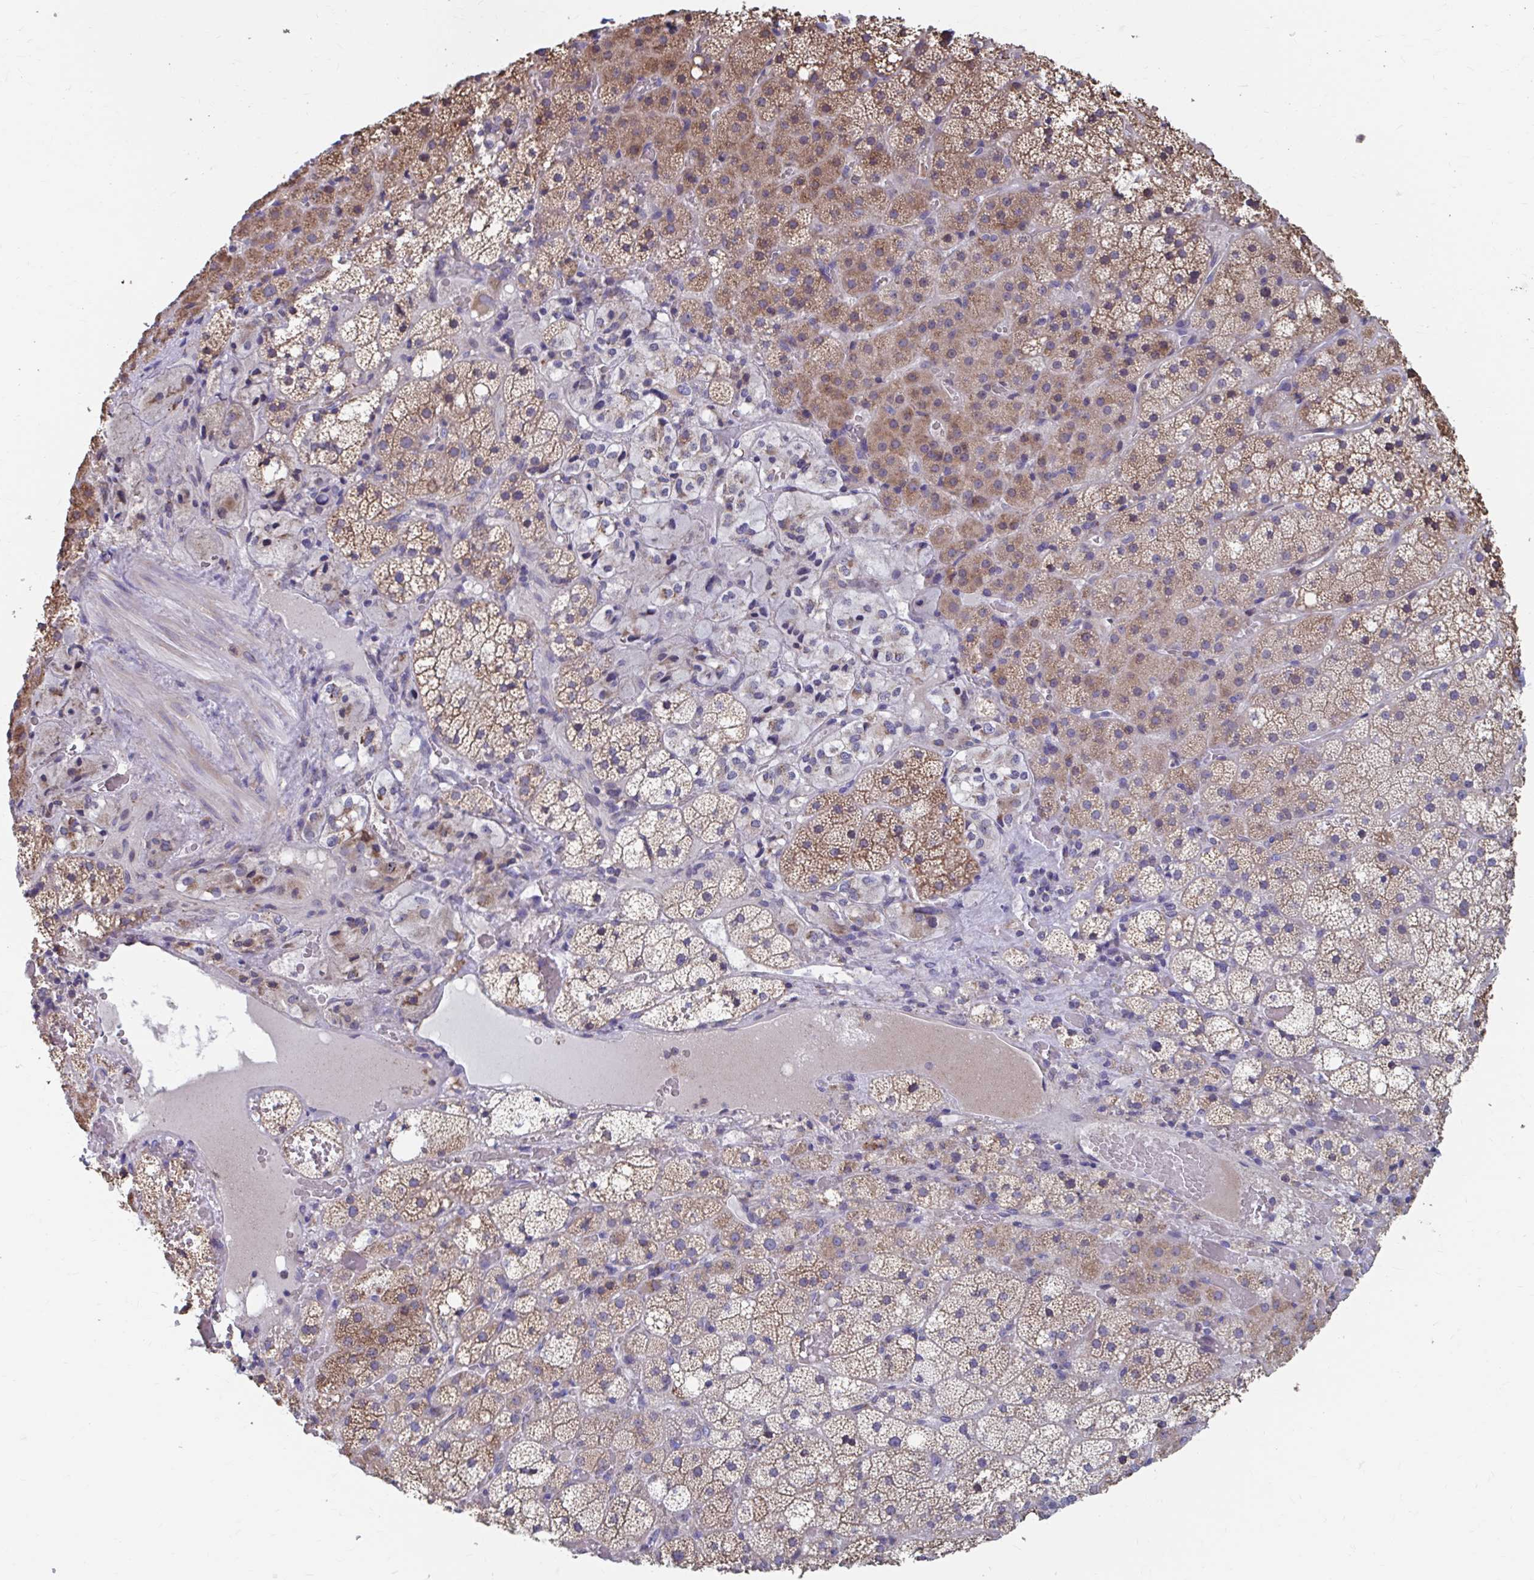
{"staining": {"intensity": "moderate", "quantity": "25%-75%", "location": "cytoplasmic/membranous"}, "tissue": "adrenal gland", "cell_type": "Glandular cells", "image_type": "normal", "snomed": [{"axis": "morphology", "description": "Normal tissue, NOS"}, {"axis": "topography", "description": "Adrenal gland"}], "caption": "Adrenal gland stained for a protein demonstrates moderate cytoplasmic/membranous positivity in glandular cells.", "gene": "FKBP2", "patient": {"sex": "male", "age": 53}}